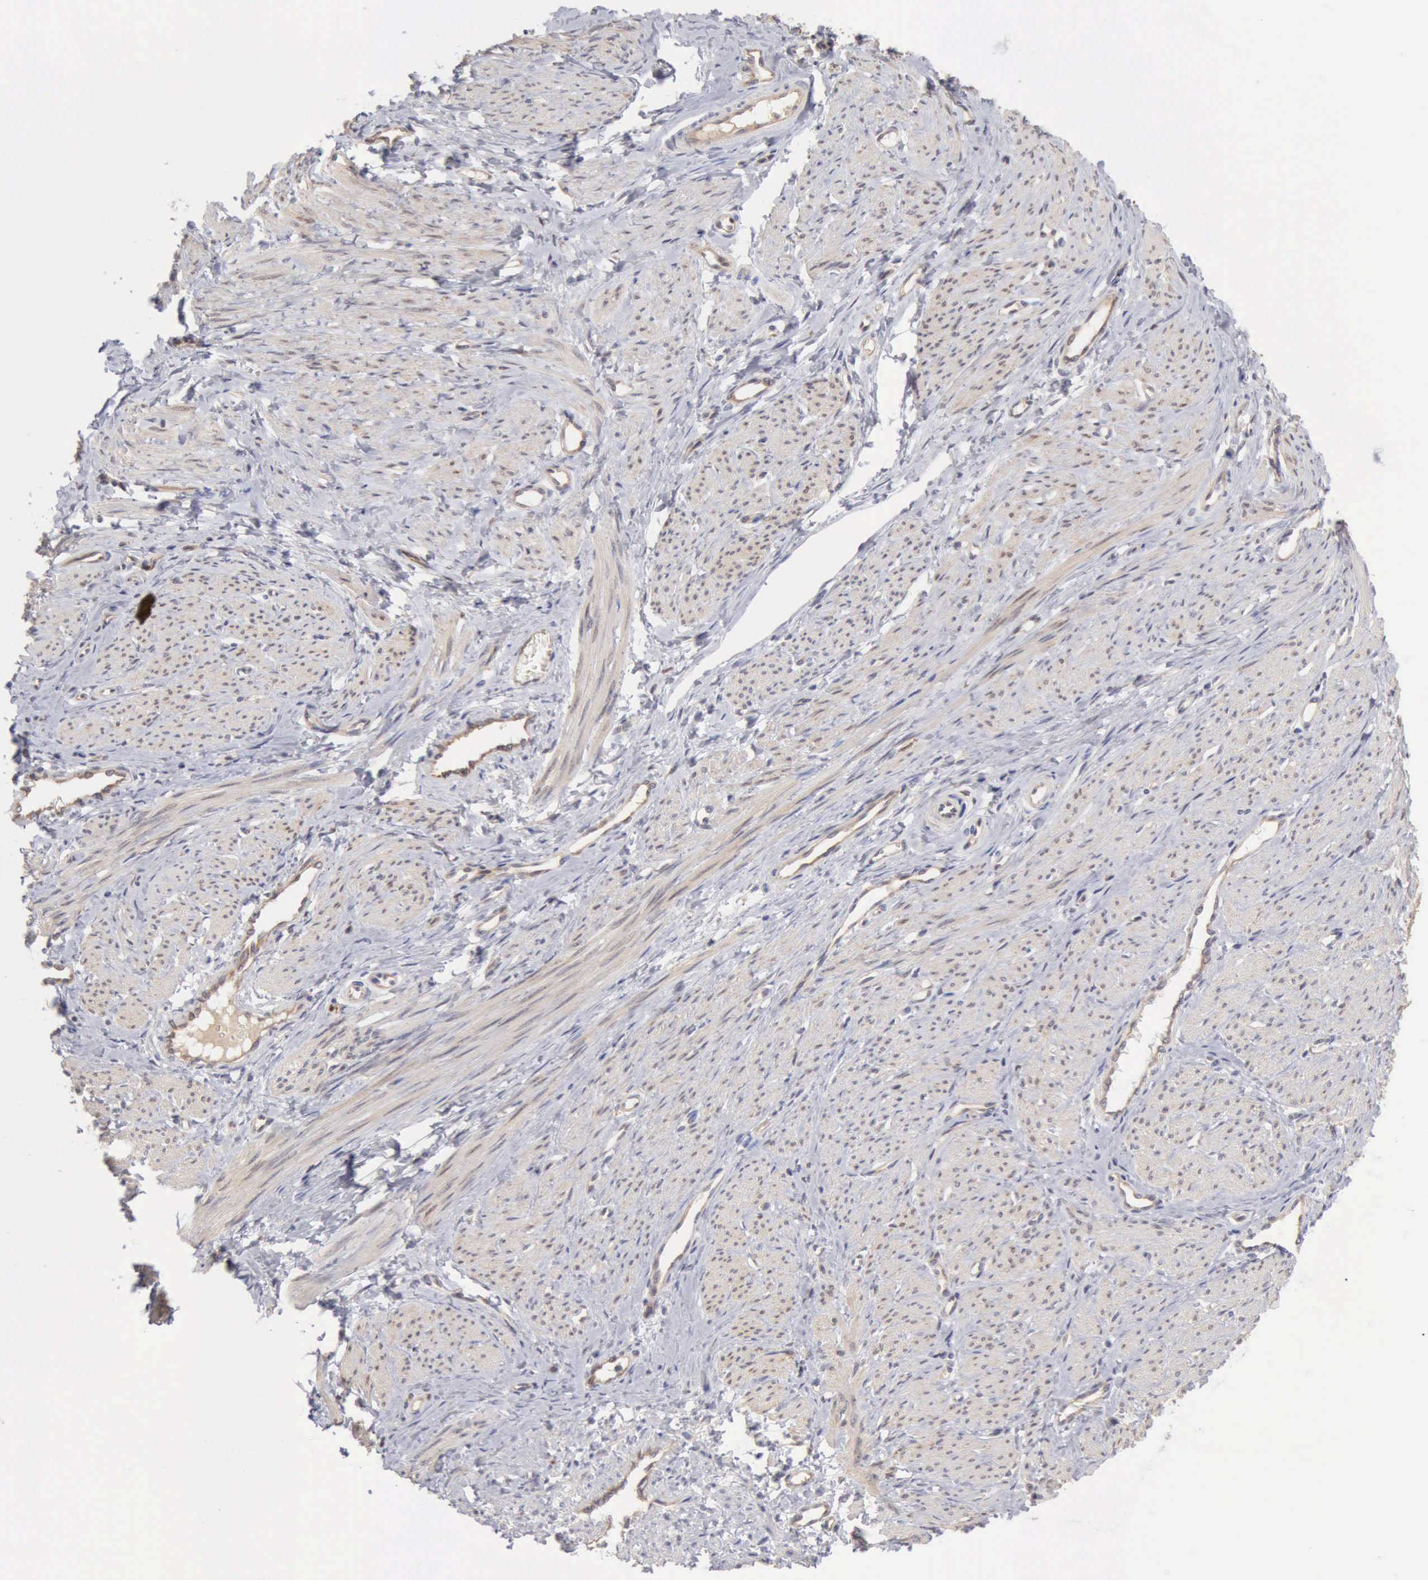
{"staining": {"intensity": "moderate", "quantity": "25%-75%", "location": "cytoplasmic/membranous,nuclear"}, "tissue": "smooth muscle", "cell_type": "Smooth muscle cells", "image_type": "normal", "snomed": [{"axis": "morphology", "description": "Normal tissue, NOS"}, {"axis": "topography", "description": "Smooth muscle"}, {"axis": "topography", "description": "Uterus"}], "caption": "Smooth muscle cells demonstrate medium levels of moderate cytoplasmic/membranous,nuclear expression in approximately 25%-75% of cells in benign human smooth muscle.", "gene": "APOL2", "patient": {"sex": "female", "age": 39}}